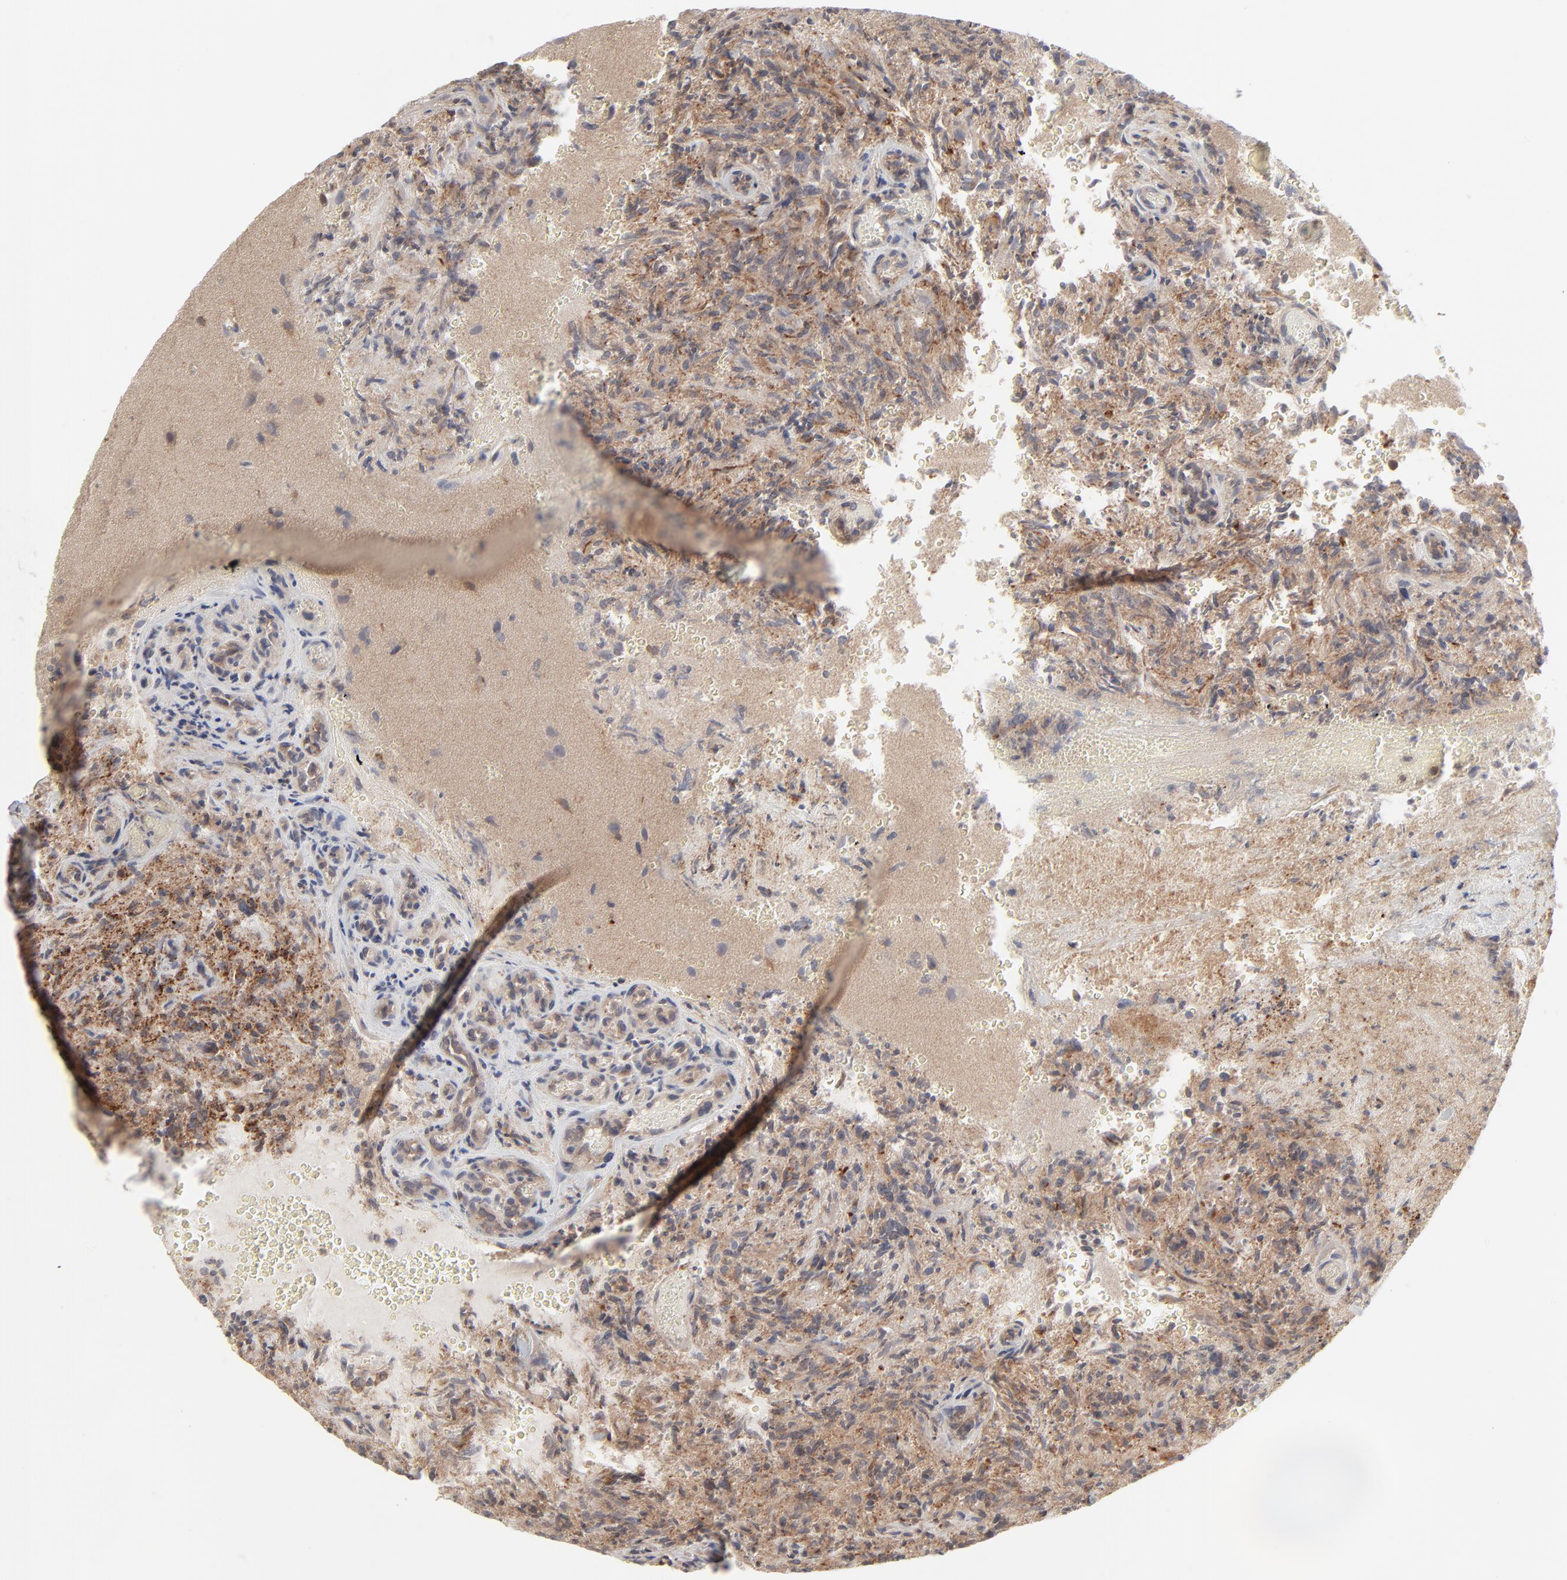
{"staining": {"intensity": "moderate", "quantity": ">75%", "location": "cytoplasmic/membranous"}, "tissue": "glioma", "cell_type": "Tumor cells", "image_type": "cancer", "snomed": [{"axis": "morphology", "description": "Normal tissue, NOS"}, {"axis": "morphology", "description": "Glioma, malignant, High grade"}, {"axis": "topography", "description": "Cerebral cortex"}], "caption": "Immunohistochemistry staining of malignant glioma (high-grade), which displays medium levels of moderate cytoplasmic/membranous staining in about >75% of tumor cells indicating moderate cytoplasmic/membranous protein staining. The staining was performed using DAB (3,3'-diaminobenzidine) (brown) for protein detection and nuclei were counterstained in hematoxylin (blue).", "gene": "RAB5C", "patient": {"sex": "male", "age": 75}}